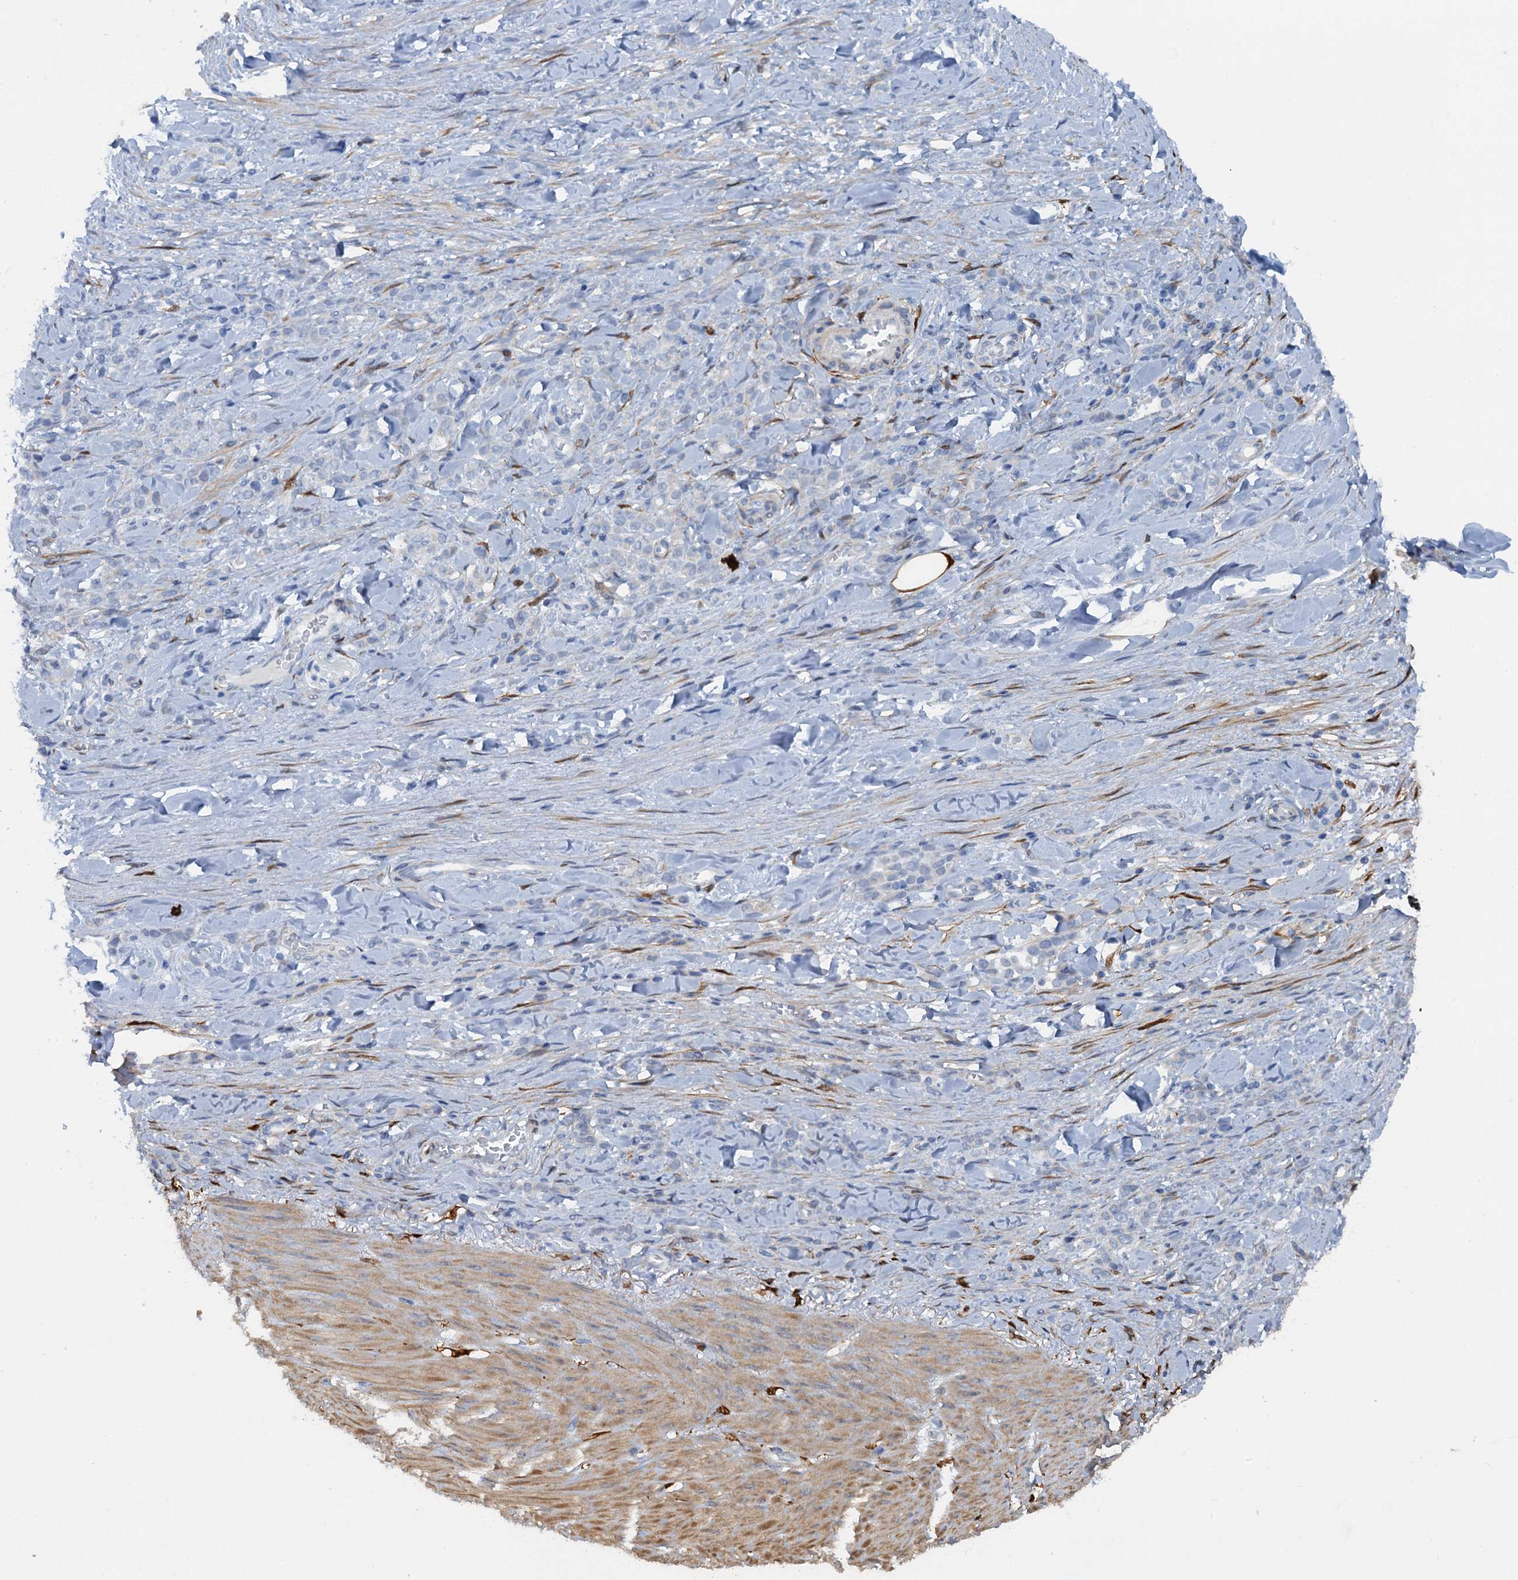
{"staining": {"intensity": "negative", "quantity": "none", "location": "none"}, "tissue": "stomach cancer", "cell_type": "Tumor cells", "image_type": "cancer", "snomed": [{"axis": "morphology", "description": "Normal tissue, NOS"}, {"axis": "morphology", "description": "Adenocarcinoma, NOS"}, {"axis": "topography", "description": "Stomach"}], "caption": "Immunohistochemistry of human adenocarcinoma (stomach) reveals no positivity in tumor cells.", "gene": "POGLUT3", "patient": {"sex": "male", "age": 82}}